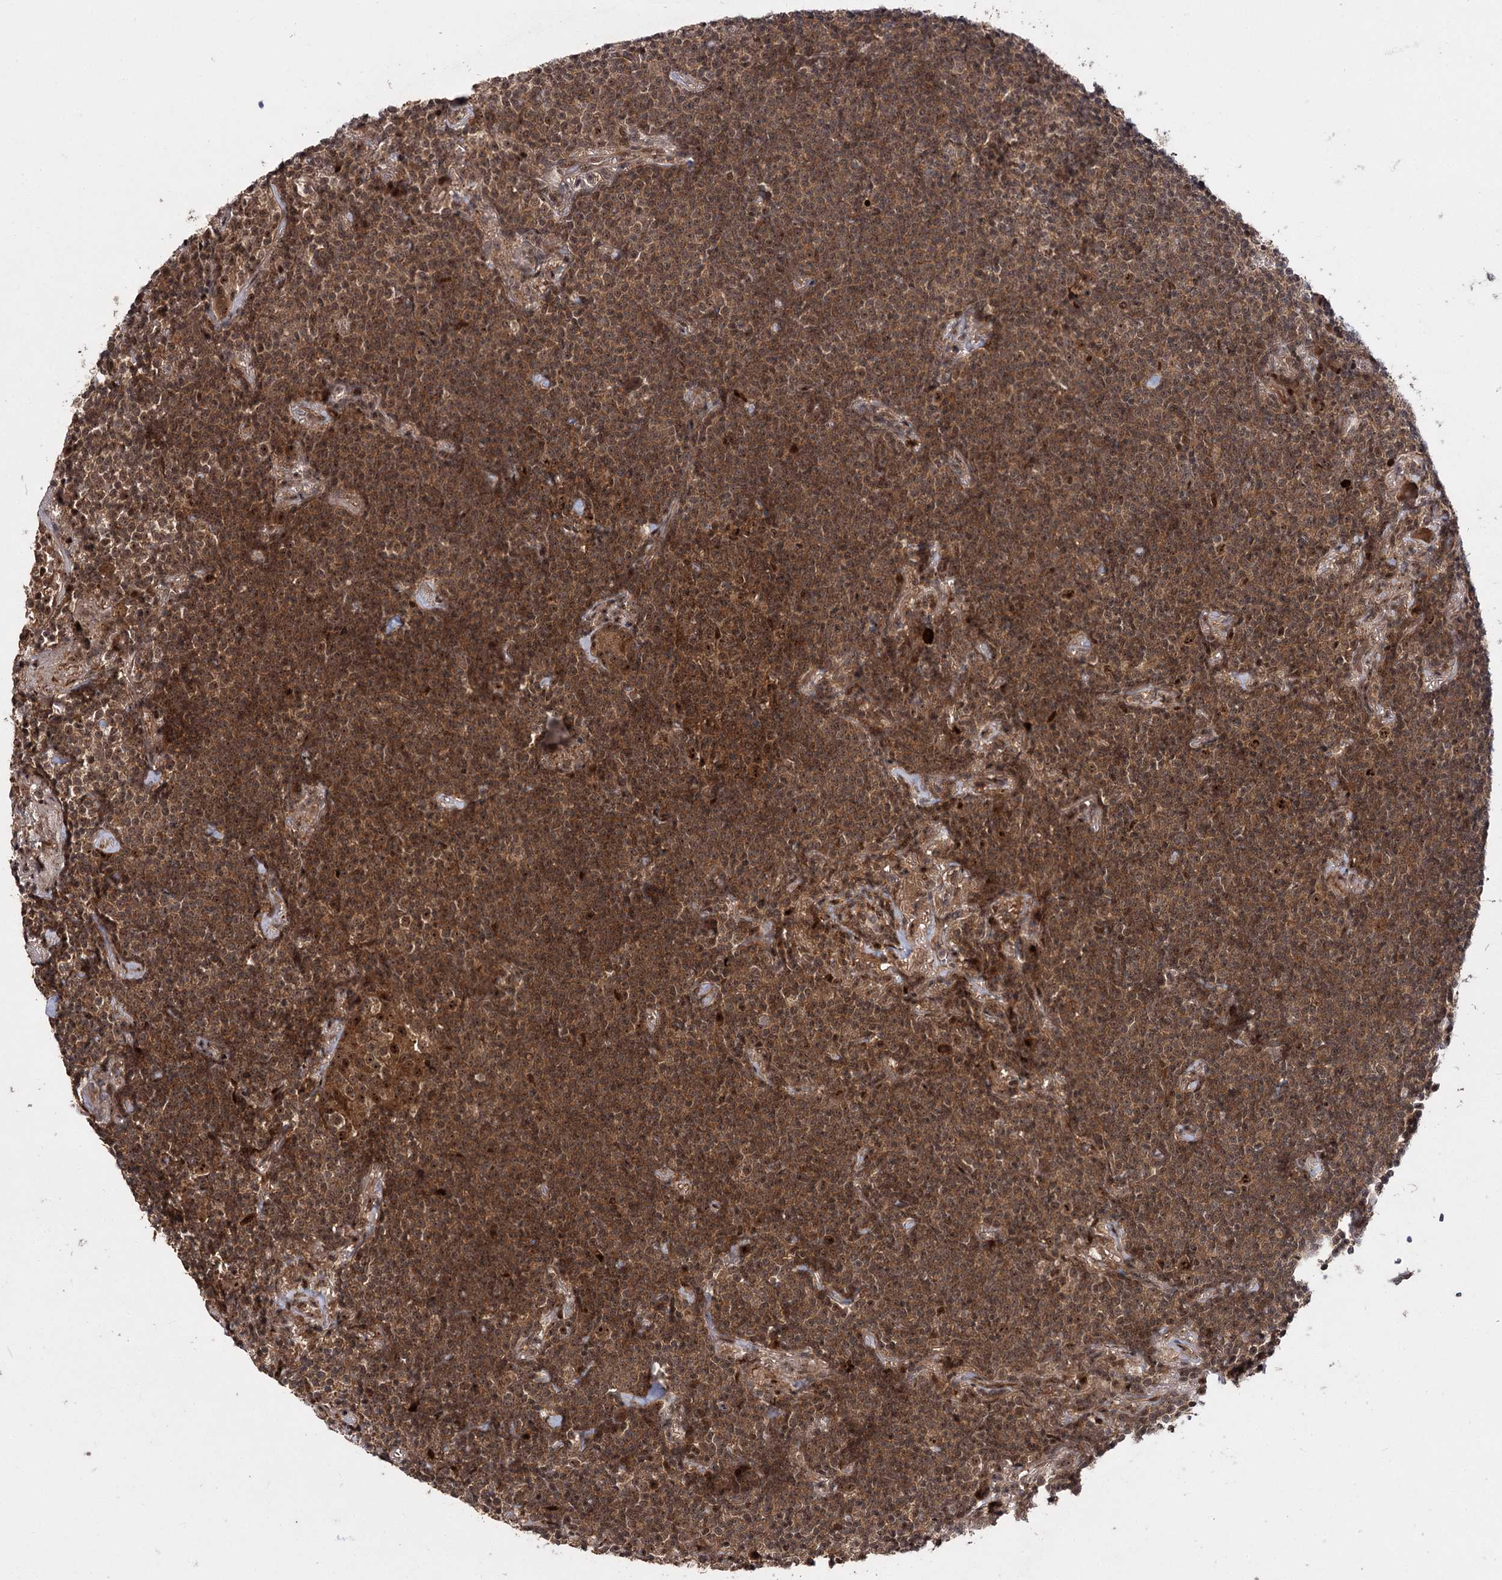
{"staining": {"intensity": "strong", "quantity": ">75%", "location": "cytoplasmic/membranous,nuclear"}, "tissue": "lymphoma", "cell_type": "Tumor cells", "image_type": "cancer", "snomed": [{"axis": "morphology", "description": "Malignant lymphoma, non-Hodgkin's type, Low grade"}, {"axis": "topography", "description": "Lung"}], "caption": "Human low-grade malignant lymphoma, non-Hodgkin's type stained with a protein marker demonstrates strong staining in tumor cells.", "gene": "MKNK2", "patient": {"sex": "female", "age": 71}}